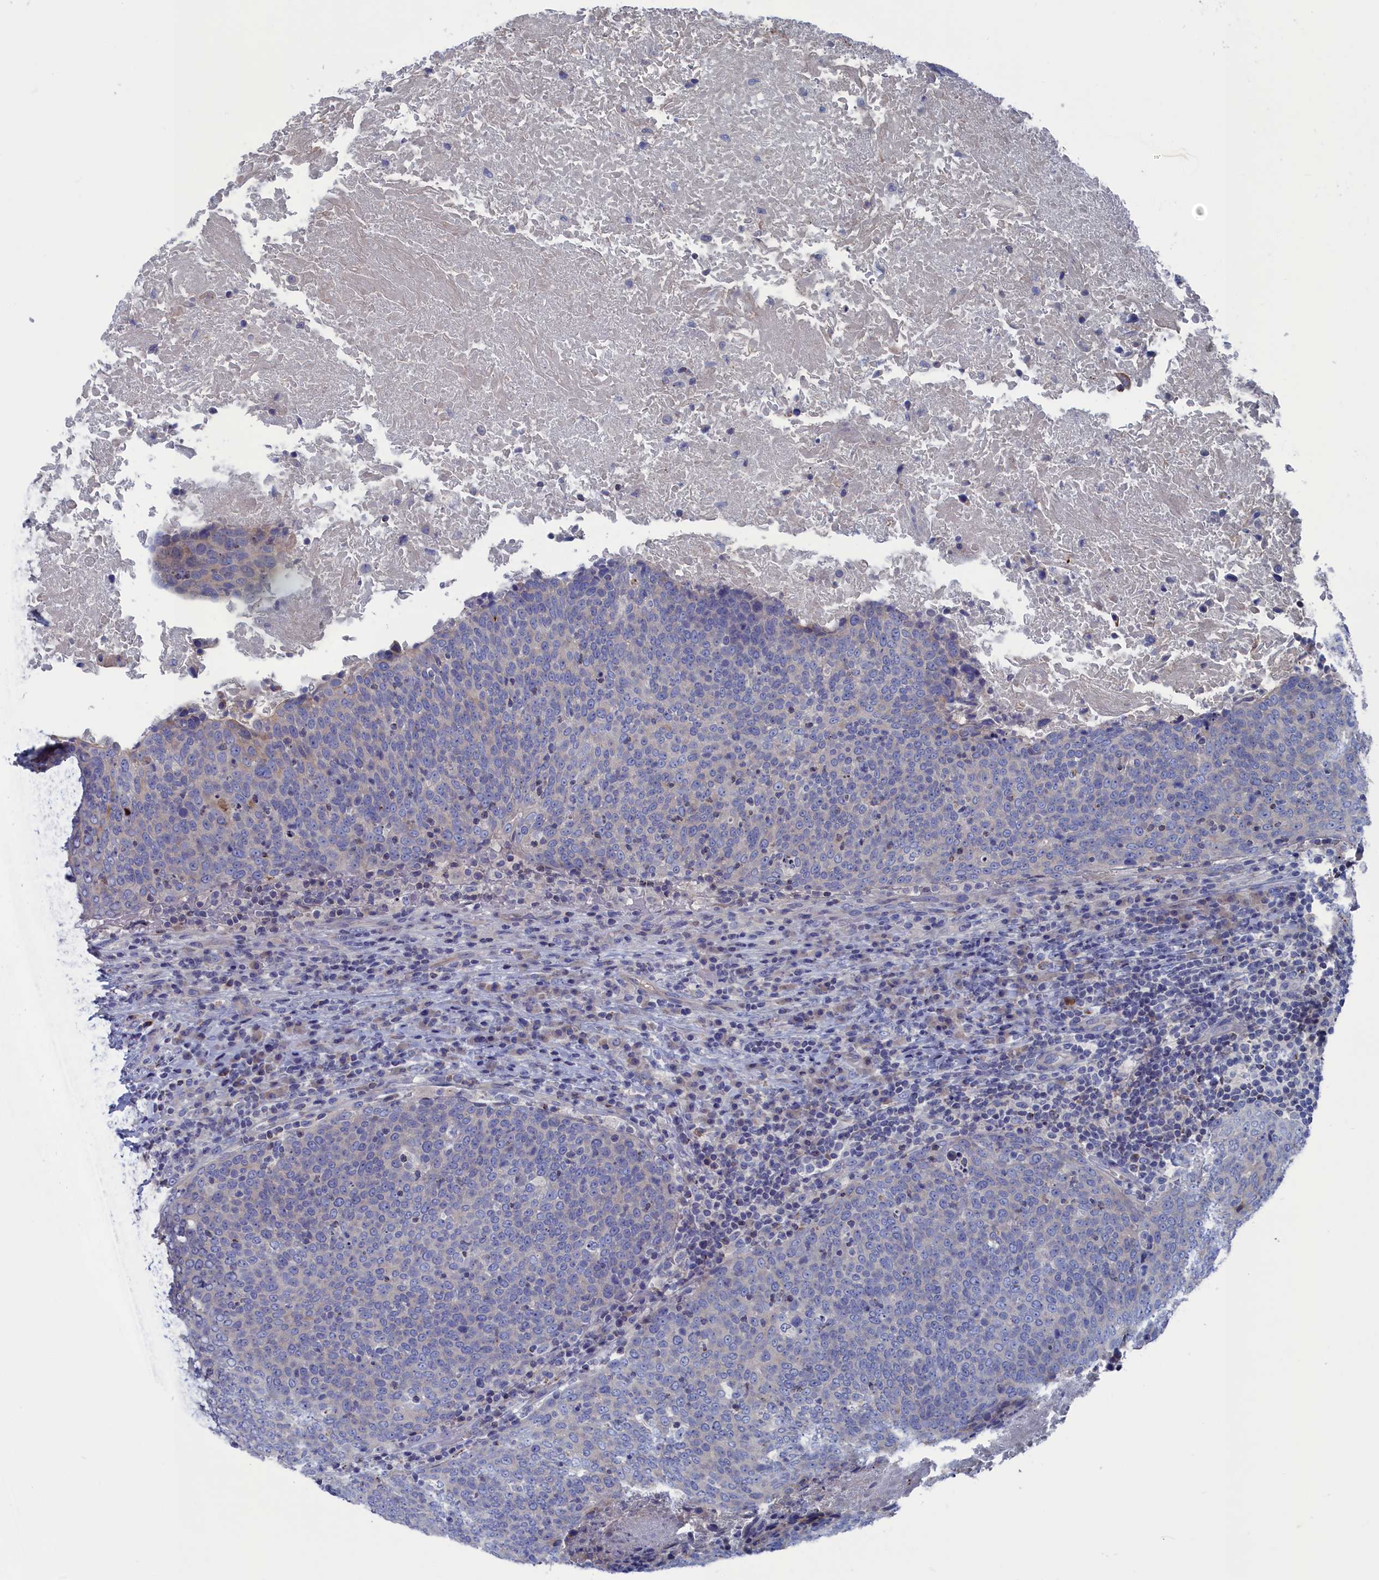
{"staining": {"intensity": "moderate", "quantity": "<25%", "location": "cytoplasmic/membranous"}, "tissue": "head and neck cancer", "cell_type": "Tumor cells", "image_type": "cancer", "snomed": [{"axis": "morphology", "description": "Squamous cell carcinoma, NOS"}, {"axis": "morphology", "description": "Squamous cell carcinoma, metastatic, NOS"}, {"axis": "topography", "description": "Lymph node"}, {"axis": "topography", "description": "Head-Neck"}], "caption": "The histopathology image displays immunohistochemical staining of head and neck cancer (metastatic squamous cell carcinoma). There is moderate cytoplasmic/membranous staining is seen in about <25% of tumor cells. (Stains: DAB (3,3'-diaminobenzidine) in brown, nuclei in blue, Microscopy: brightfield microscopy at high magnification).", "gene": "CEND1", "patient": {"sex": "male", "age": 62}}